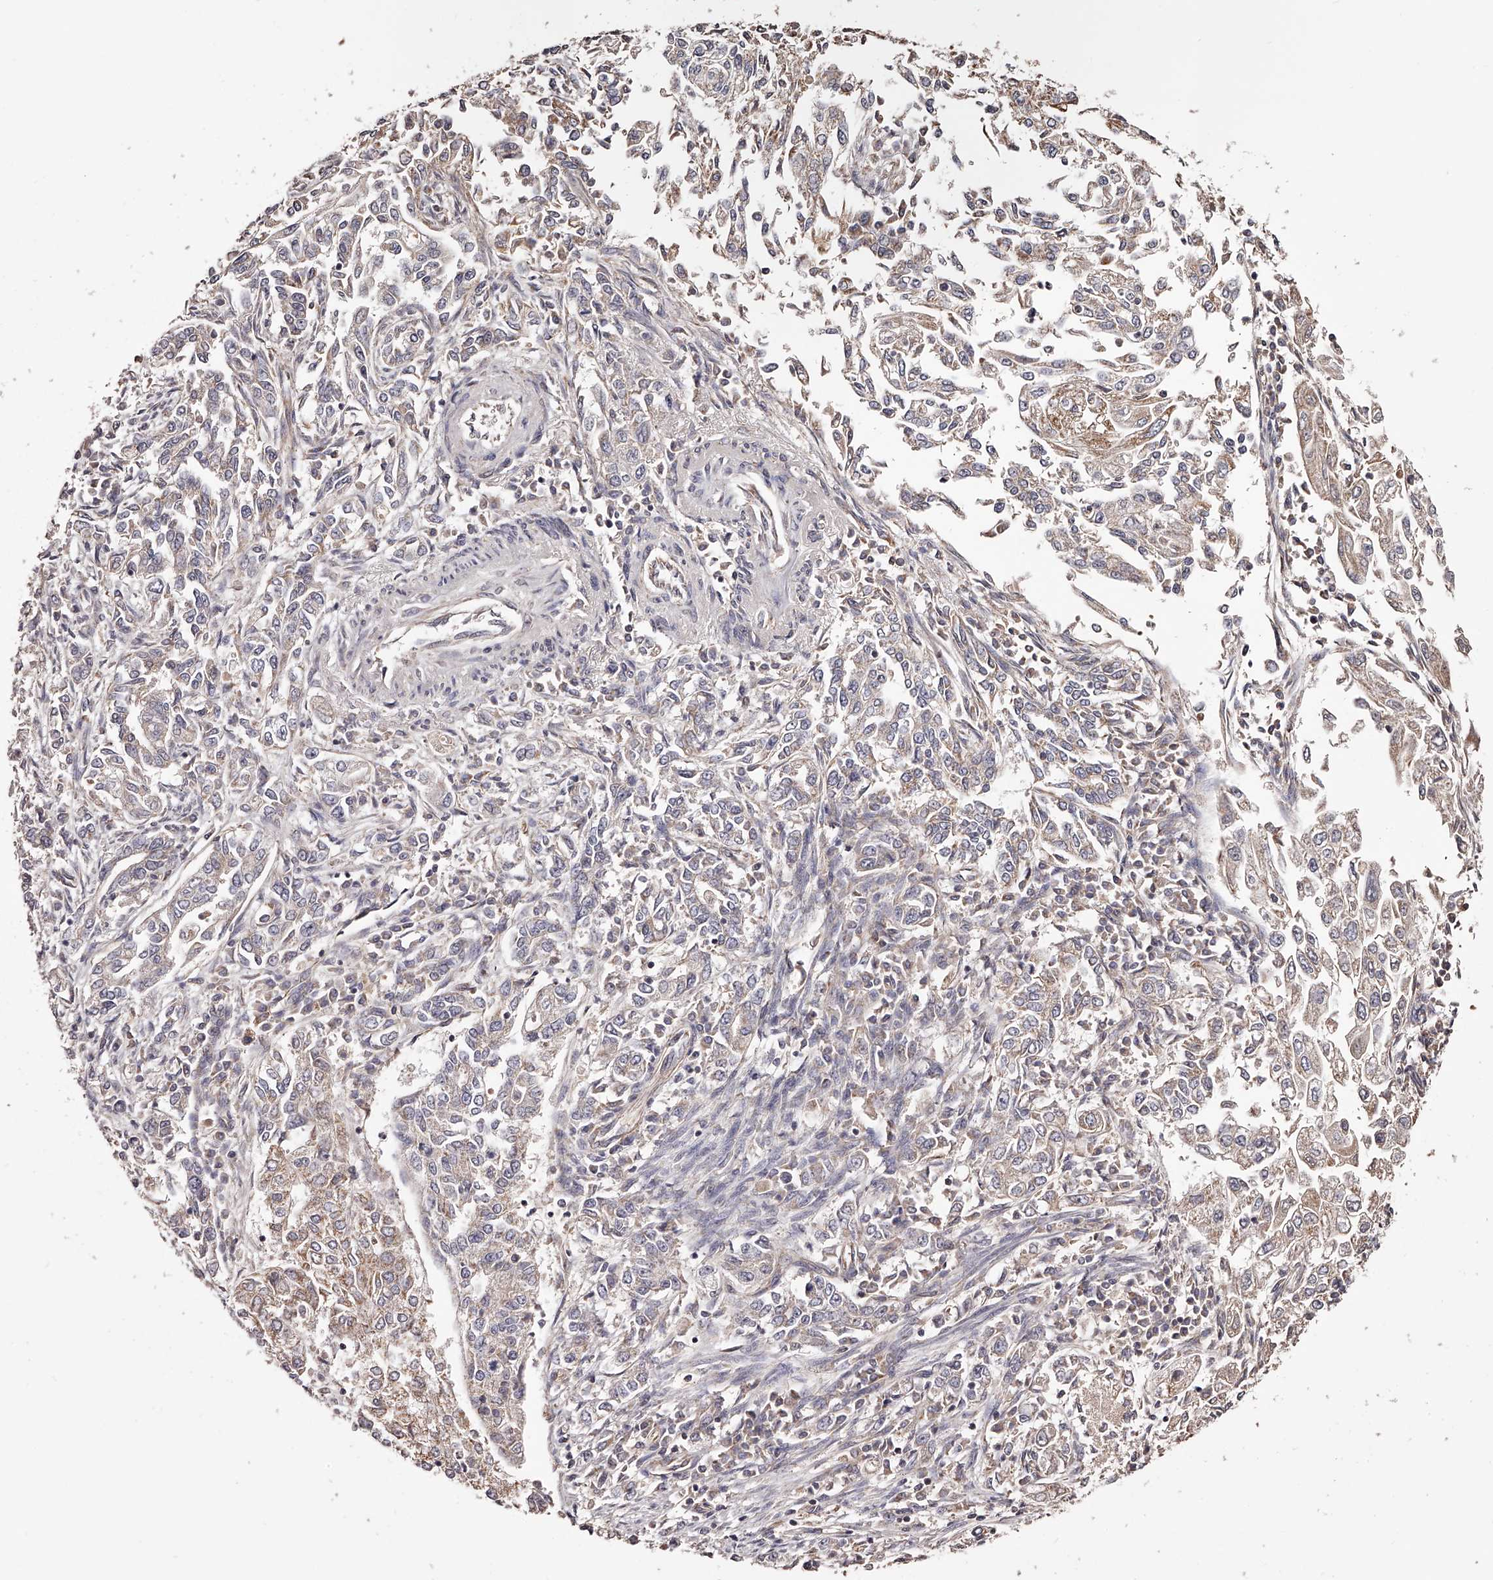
{"staining": {"intensity": "weak", "quantity": "<25%", "location": "cytoplasmic/membranous"}, "tissue": "endometrial cancer", "cell_type": "Tumor cells", "image_type": "cancer", "snomed": [{"axis": "morphology", "description": "Adenocarcinoma, NOS"}, {"axis": "topography", "description": "Endometrium"}], "caption": "This is a image of immunohistochemistry staining of endometrial cancer (adenocarcinoma), which shows no positivity in tumor cells. (DAB immunohistochemistry (IHC), high magnification).", "gene": "USP21", "patient": {"sex": "female", "age": 49}}